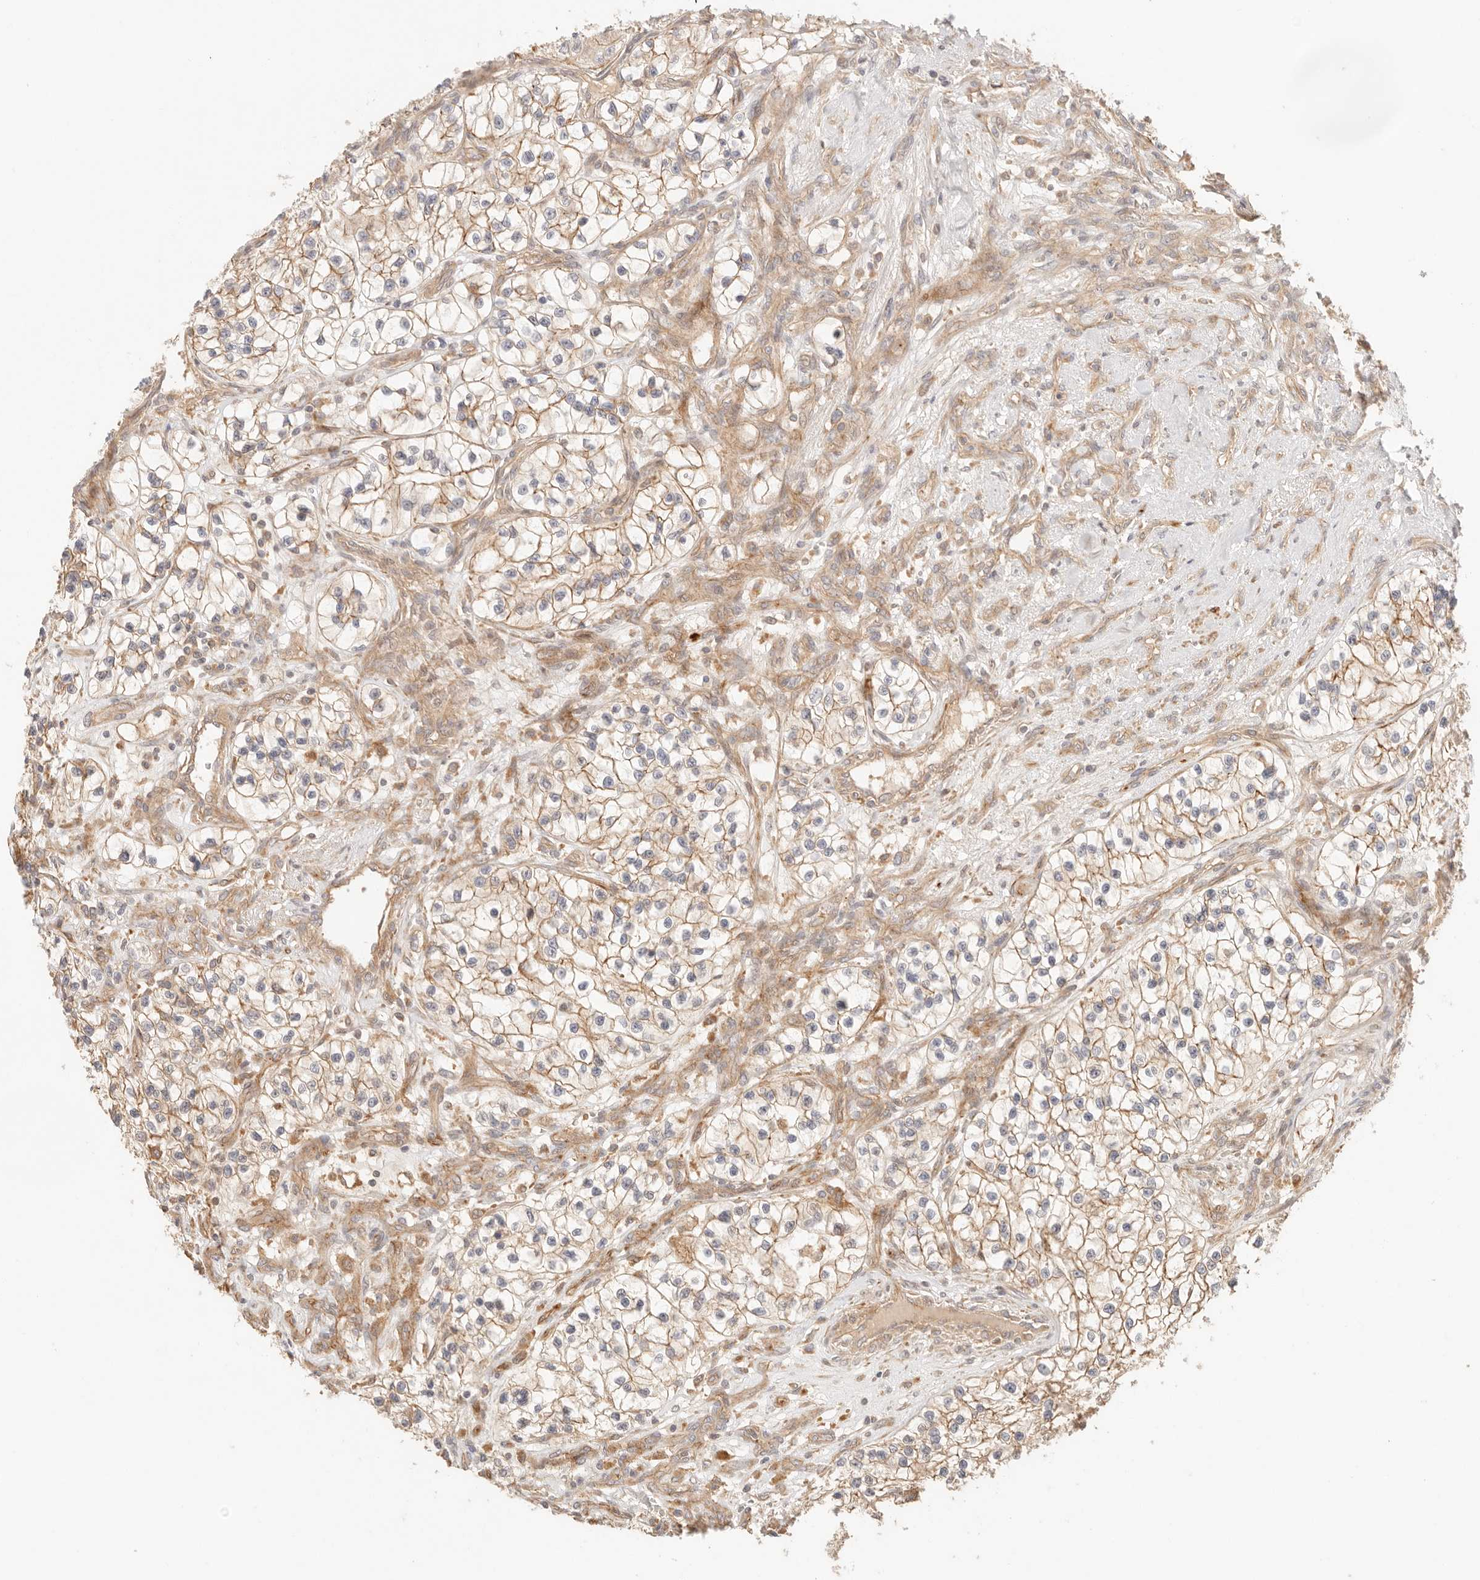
{"staining": {"intensity": "moderate", "quantity": ">75%", "location": "cytoplasmic/membranous"}, "tissue": "renal cancer", "cell_type": "Tumor cells", "image_type": "cancer", "snomed": [{"axis": "morphology", "description": "Adenocarcinoma, NOS"}, {"axis": "topography", "description": "Kidney"}], "caption": "A high-resolution micrograph shows immunohistochemistry (IHC) staining of renal cancer (adenocarcinoma), which displays moderate cytoplasmic/membranous staining in about >75% of tumor cells. (DAB (3,3'-diaminobenzidine) IHC, brown staining for protein, blue staining for nuclei).", "gene": "IL1R2", "patient": {"sex": "female", "age": 57}}